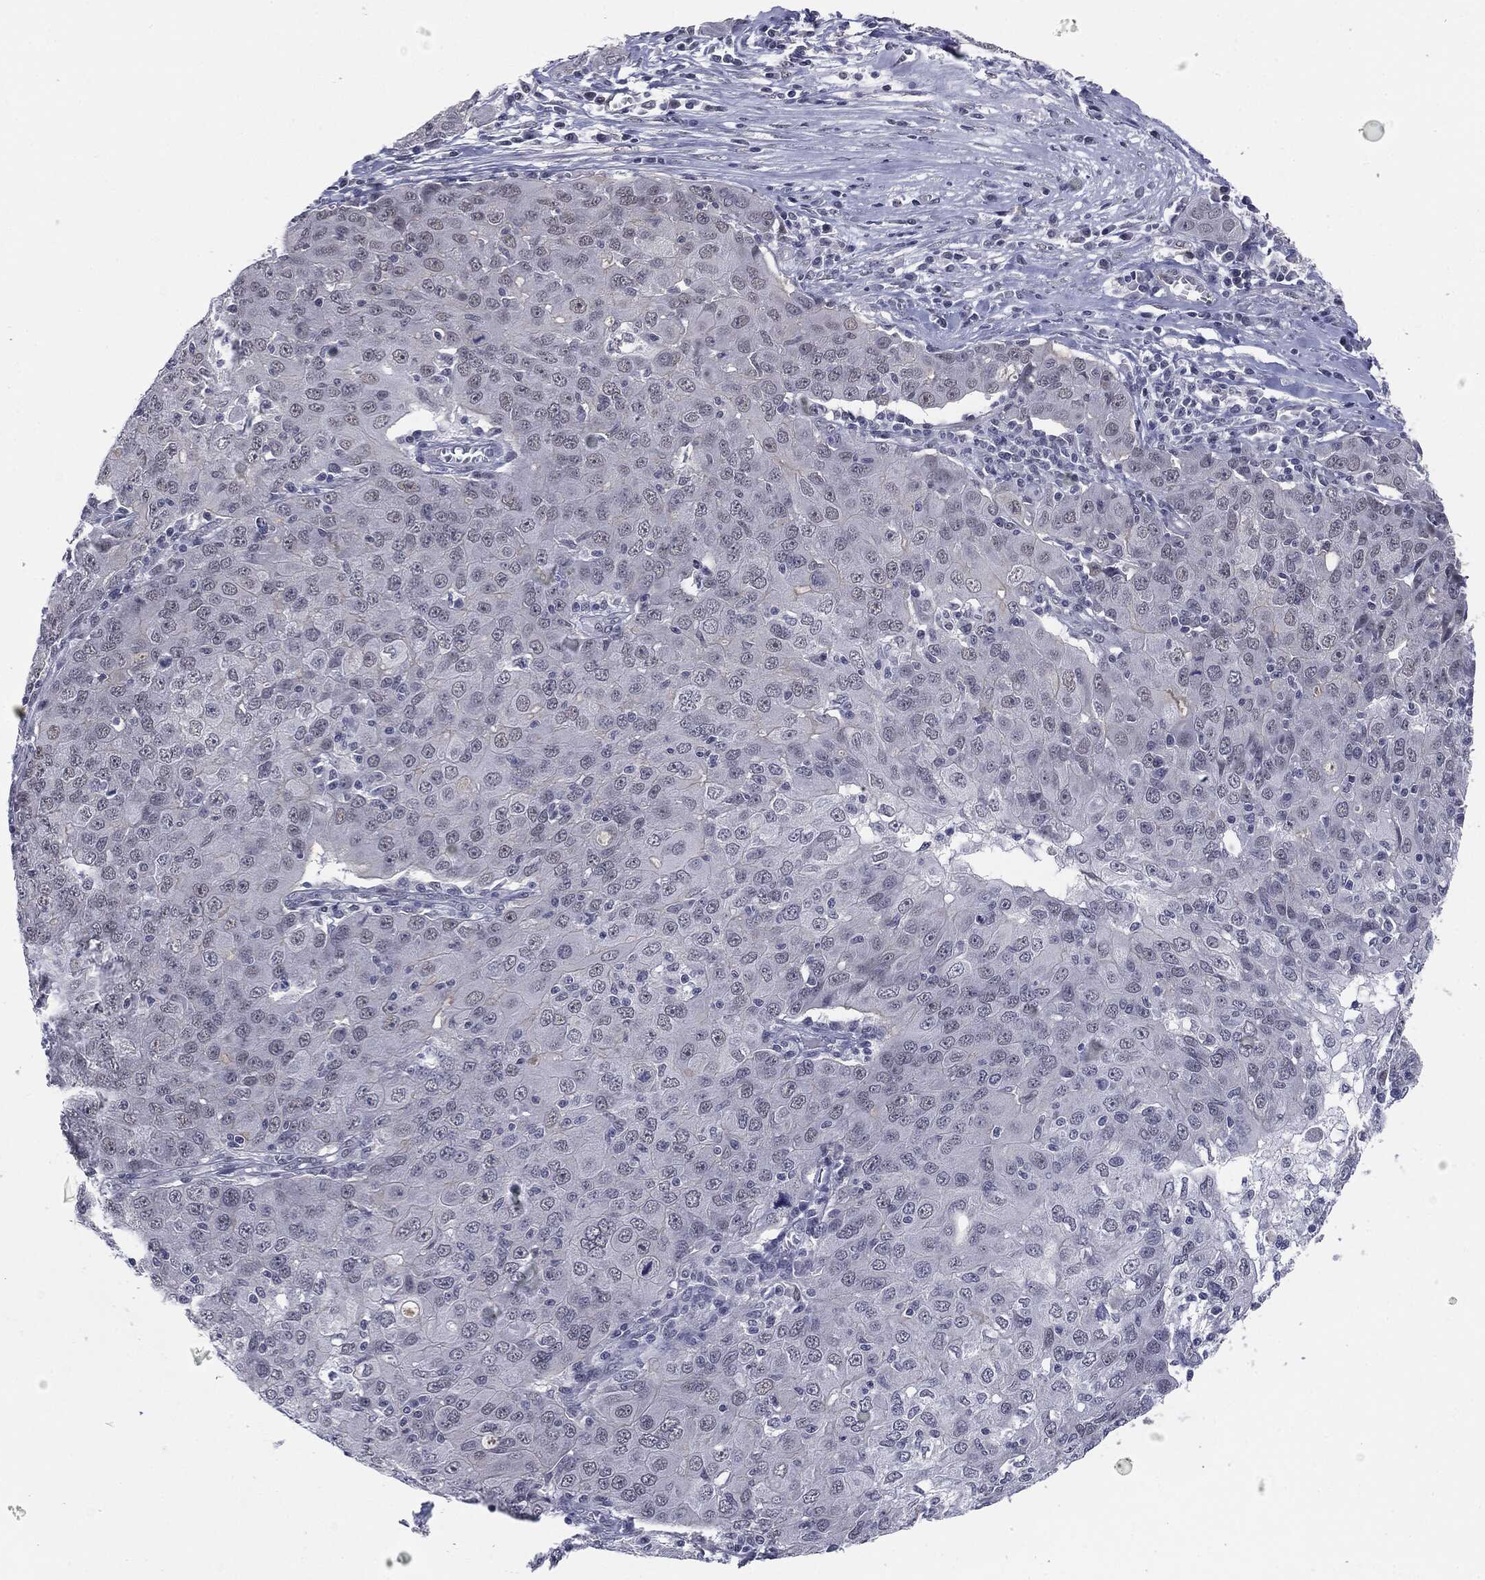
{"staining": {"intensity": "negative", "quantity": "none", "location": "none"}, "tissue": "ovarian cancer", "cell_type": "Tumor cells", "image_type": "cancer", "snomed": [{"axis": "morphology", "description": "Carcinoma, endometroid"}, {"axis": "topography", "description": "Ovary"}], "caption": "Immunohistochemistry photomicrograph of human ovarian cancer stained for a protein (brown), which exhibits no expression in tumor cells.", "gene": "SLC5A5", "patient": {"sex": "female", "age": 50}}